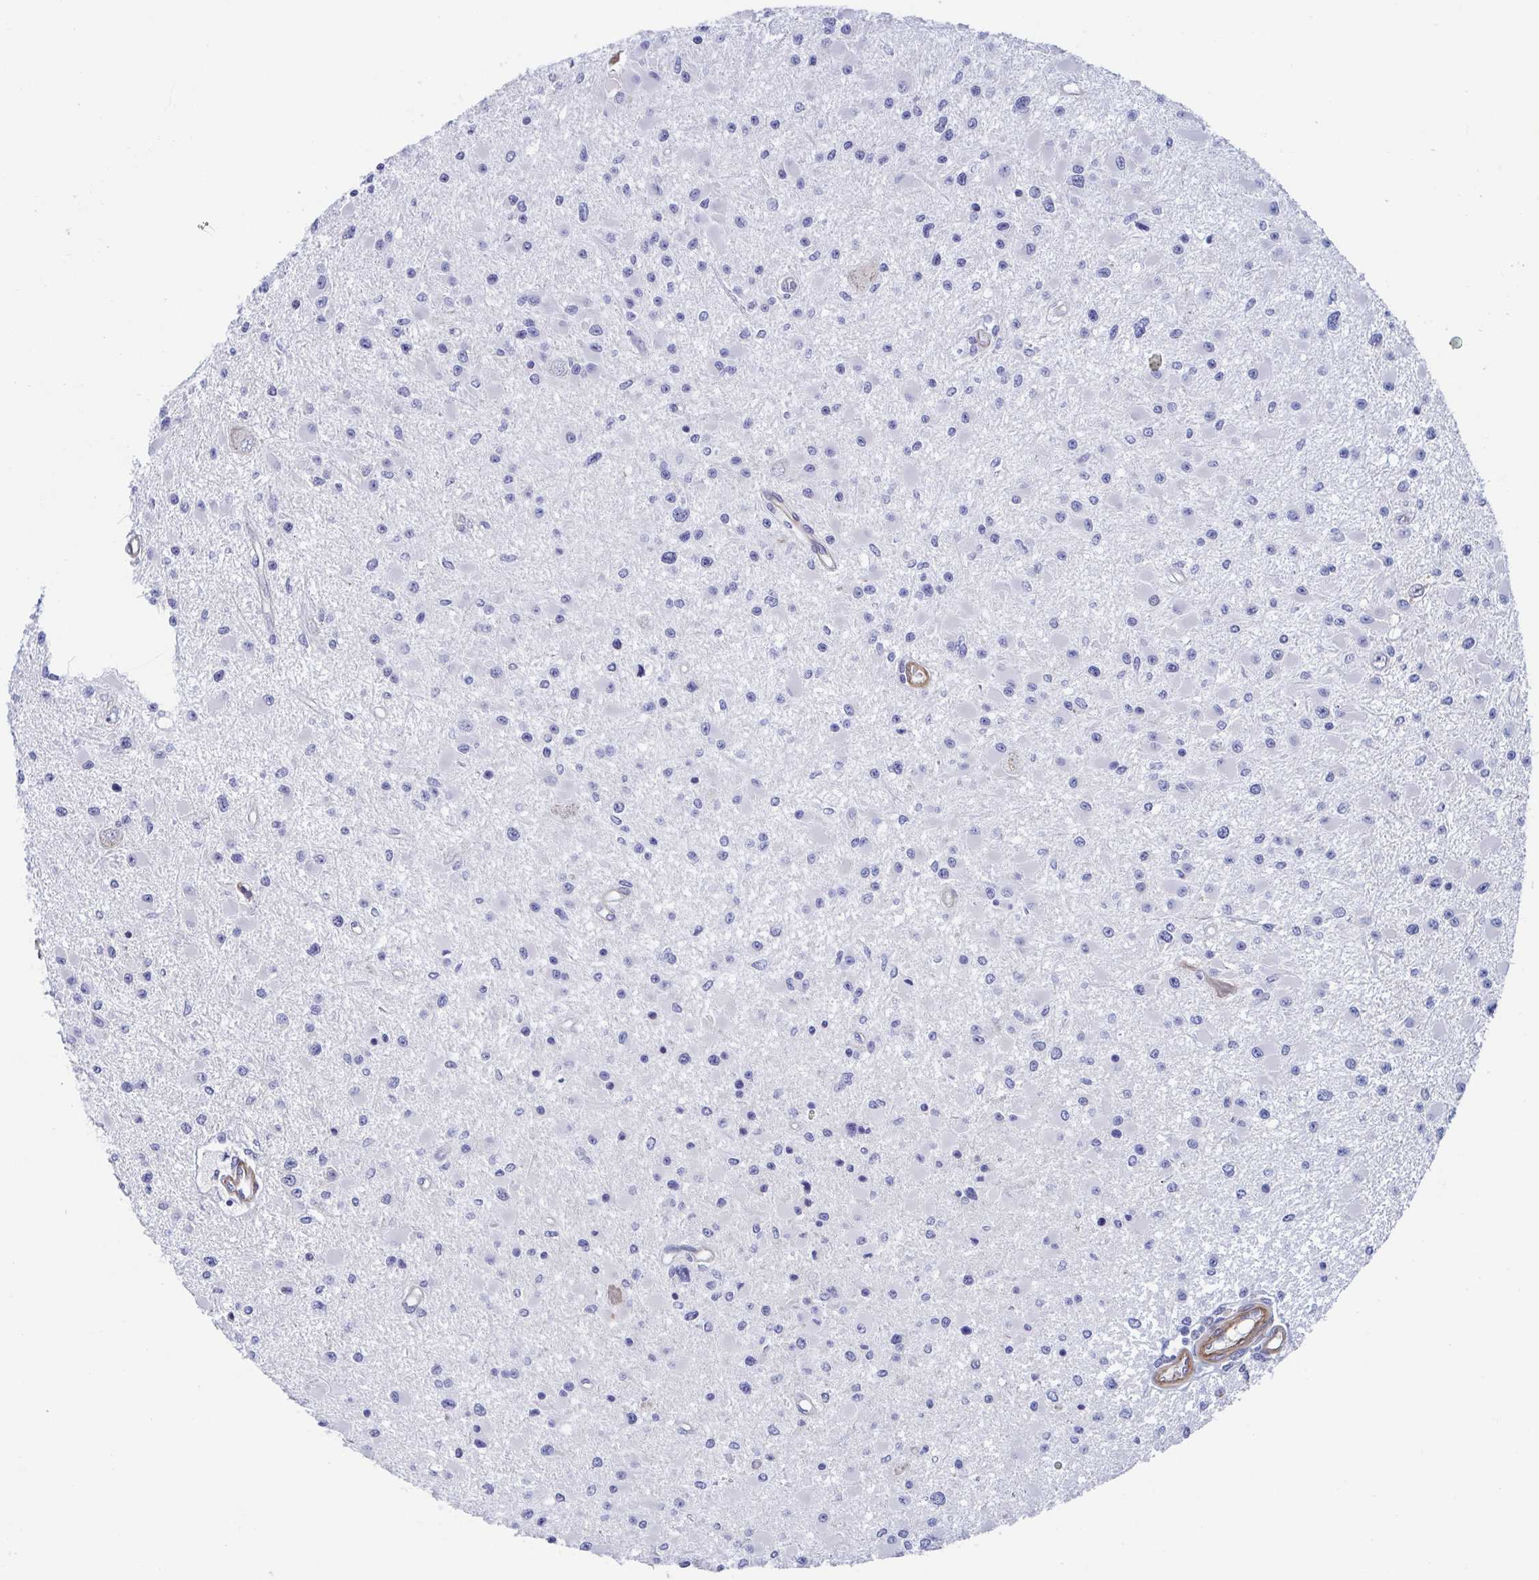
{"staining": {"intensity": "negative", "quantity": "none", "location": "none"}, "tissue": "glioma", "cell_type": "Tumor cells", "image_type": "cancer", "snomed": [{"axis": "morphology", "description": "Glioma, malignant, High grade"}, {"axis": "topography", "description": "Brain"}], "caption": "IHC image of neoplastic tissue: malignant glioma (high-grade) stained with DAB displays no significant protein expression in tumor cells. Nuclei are stained in blue.", "gene": "KLC3", "patient": {"sex": "male", "age": 54}}